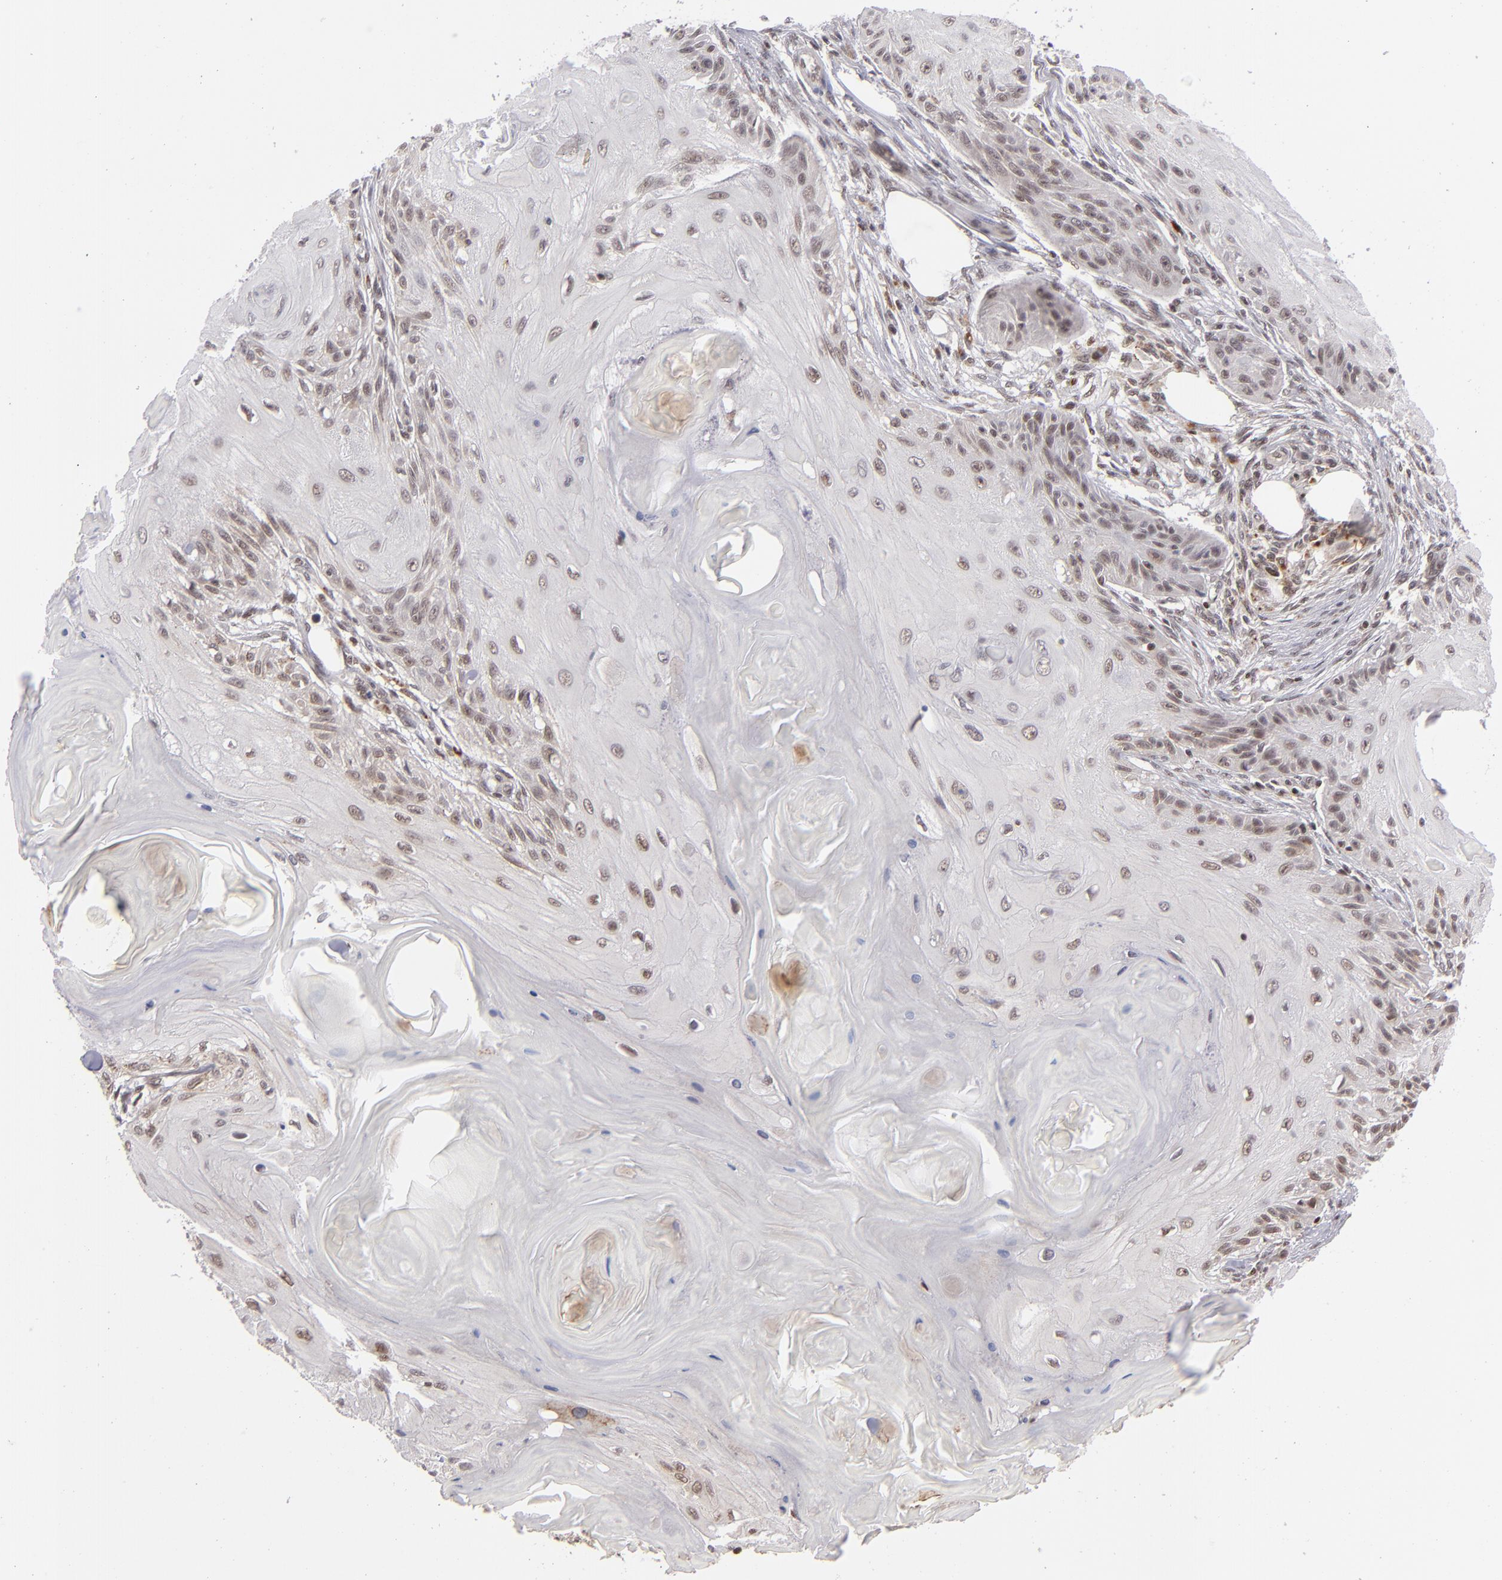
{"staining": {"intensity": "moderate", "quantity": "25%-75%", "location": "nuclear"}, "tissue": "skin cancer", "cell_type": "Tumor cells", "image_type": "cancer", "snomed": [{"axis": "morphology", "description": "Squamous cell carcinoma, NOS"}, {"axis": "topography", "description": "Skin"}], "caption": "IHC image of human skin cancer stained for a protein (brown), which exhibits medium levels of moderate nuclear expression in approximately 25%-75% of tumor cells.", "gene": "MLLT3", "patient": {"sex": "female", "age": 88}}